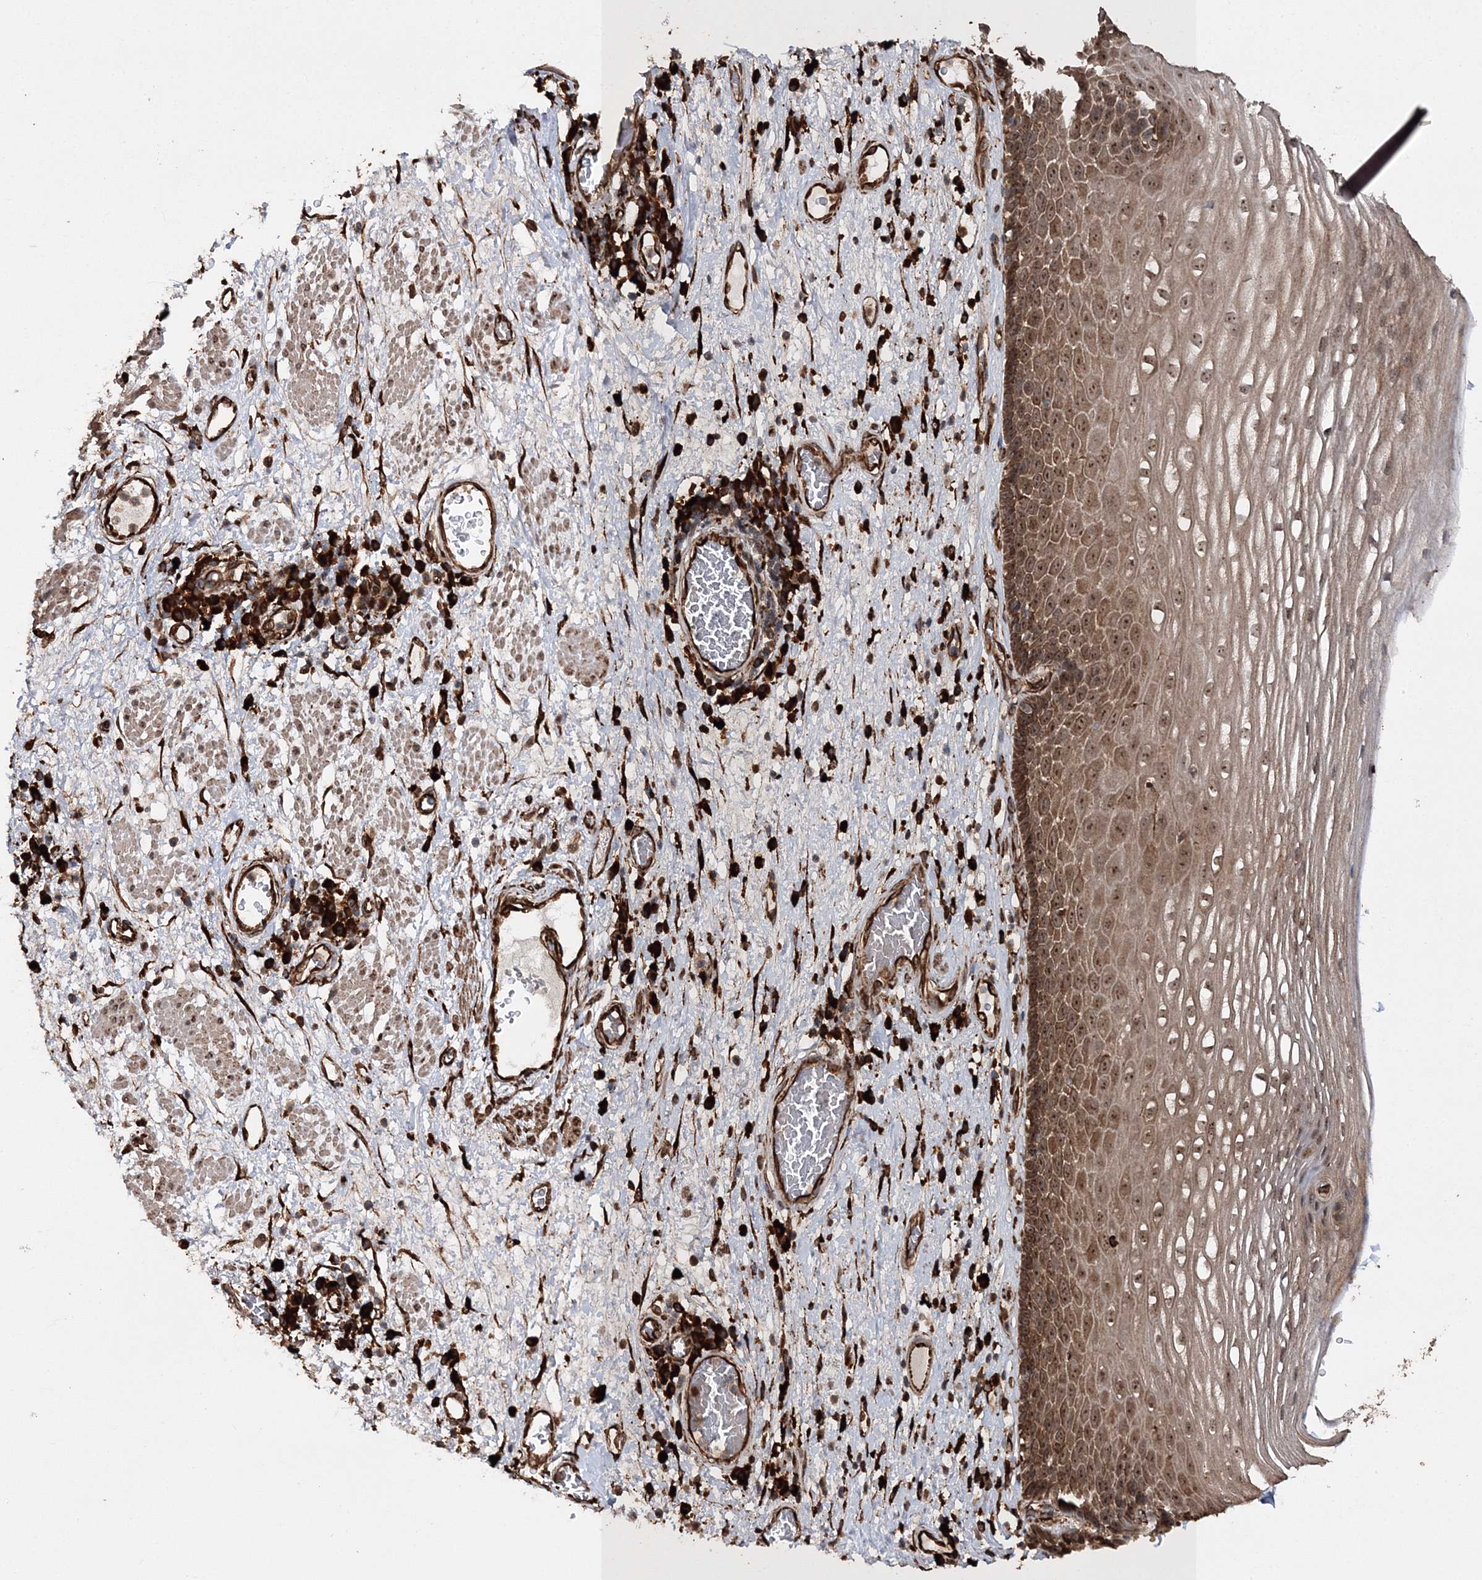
{"staining": {"intensity": "moderate", "quantity": ">75%", "location": "cytoplasmic/membranous,nuclear"}, "tissue": "esophagus", "cell_type": "Squamous epithelial cells", "image_type": "normal", "snomed": [{"axis": "morphology", "description": "Normal tissue, NOS"}, {"axis": "morphology", "description": "Adenocarcinoma, NOS"}, {"axis": "topography", "description": "Esophagus"}], "caption": "DAB (3,3'-diaminobenzidine) immunohistochemical staining of benign human esophagus exhibits moderate cytoplasmic/membranous,nuclear protein staining in approximately >75% of squamous epithelial cells. (DAB (3,3'-diaminobenzidine) IHC, brown staining for protein, blue staining for nuclei).", "gene": "SCRN3", "patient": {"sex": "male", "age": 62}}